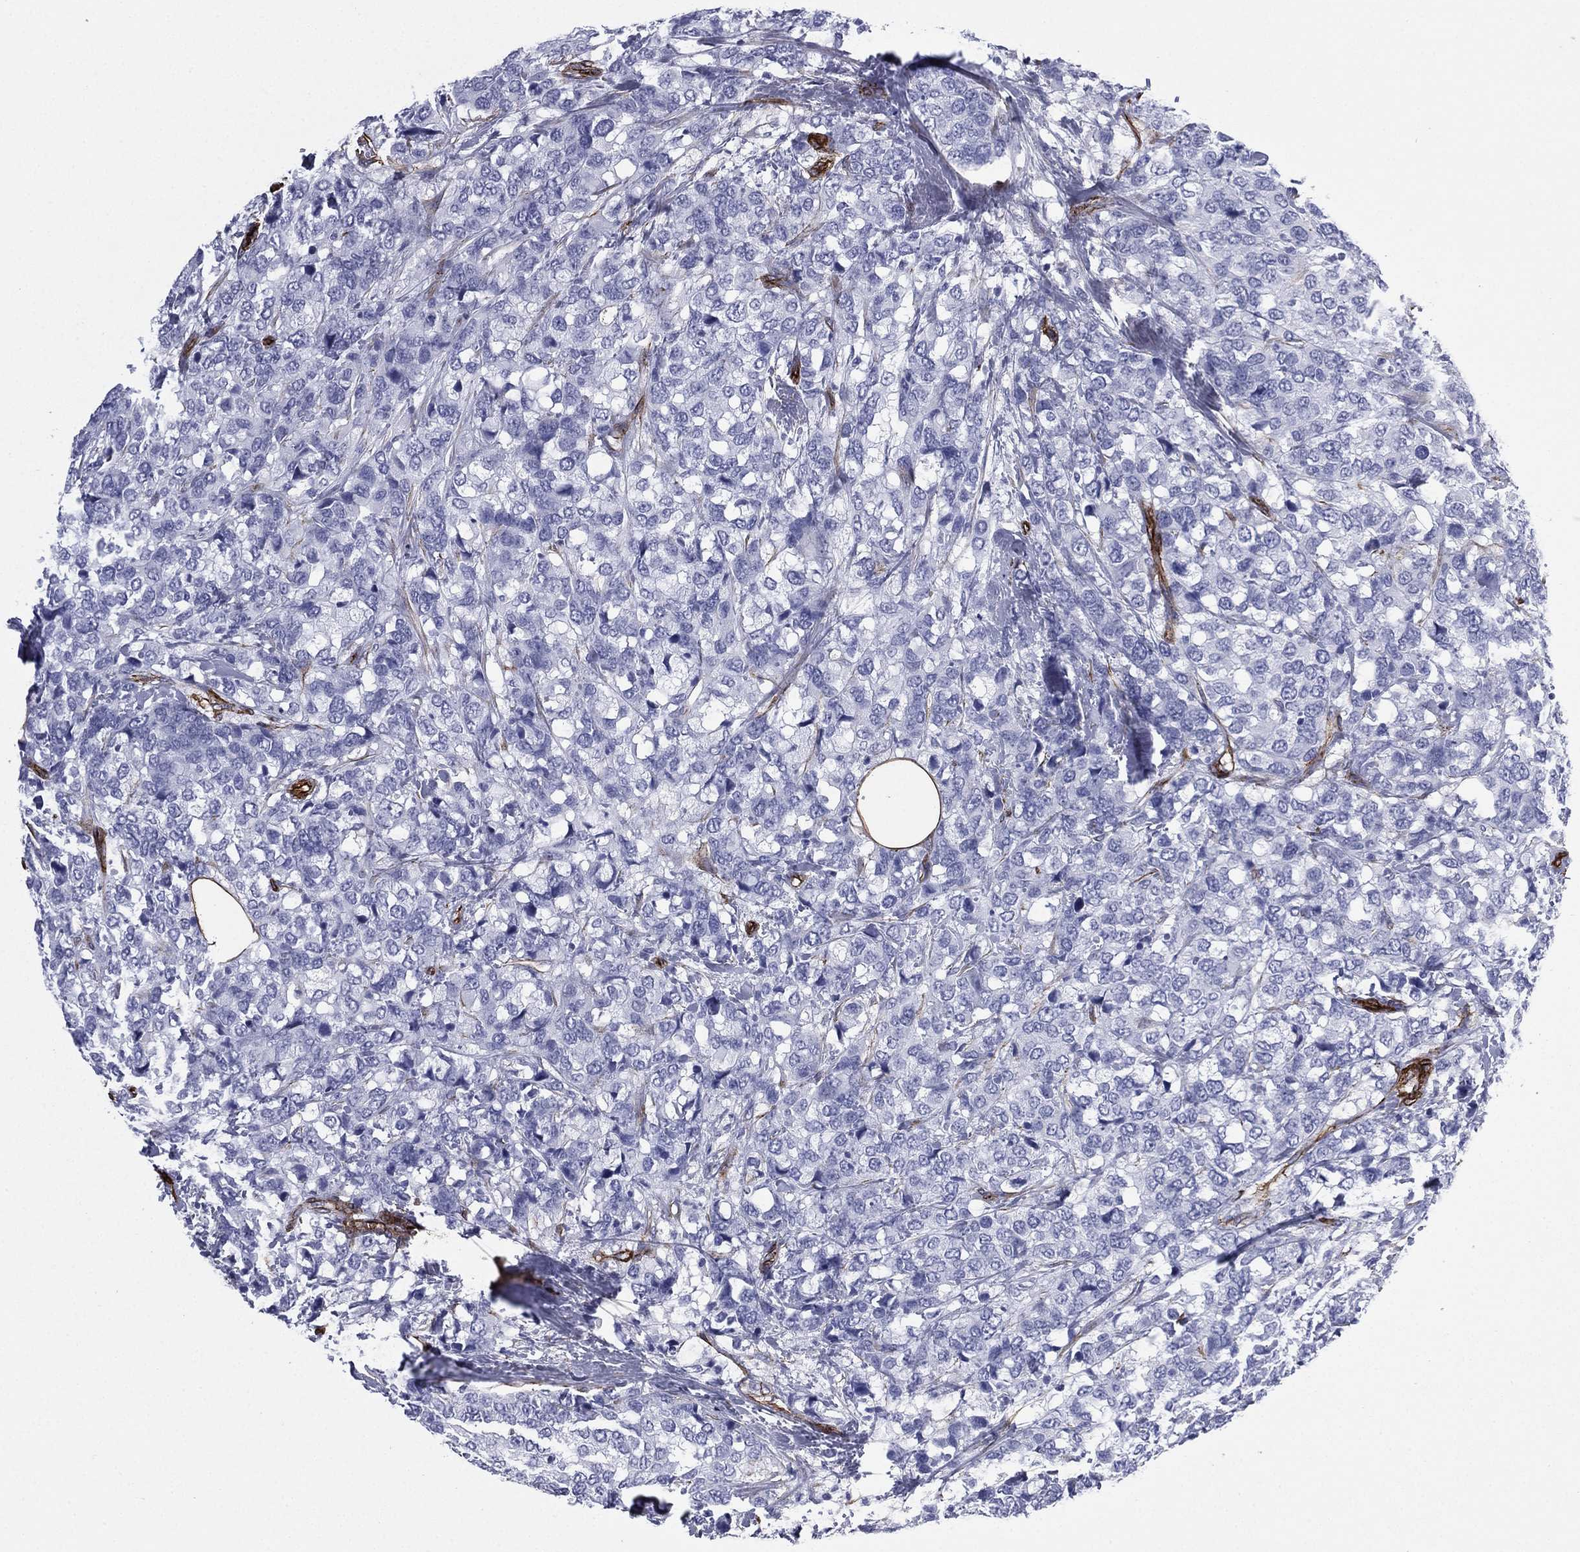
{"staining": {"intensity": "negative", "quantity": "none", "location": "none"}, "tissue": "breast cancer", "cell_type": "Tumor cells", "image_type": "cancer", "snomed": [{"axis": "morphology", "description": "Lobular carcinoma"}, {"axis": "topography", "description": "Breast"}], "caption": "IHC micrograph of breast cancer stained for a protein (brown), which exhibits no expression in tumor cells.", "gene": "CAVIN3", "patient": {"sex": "female", "age": 59}}